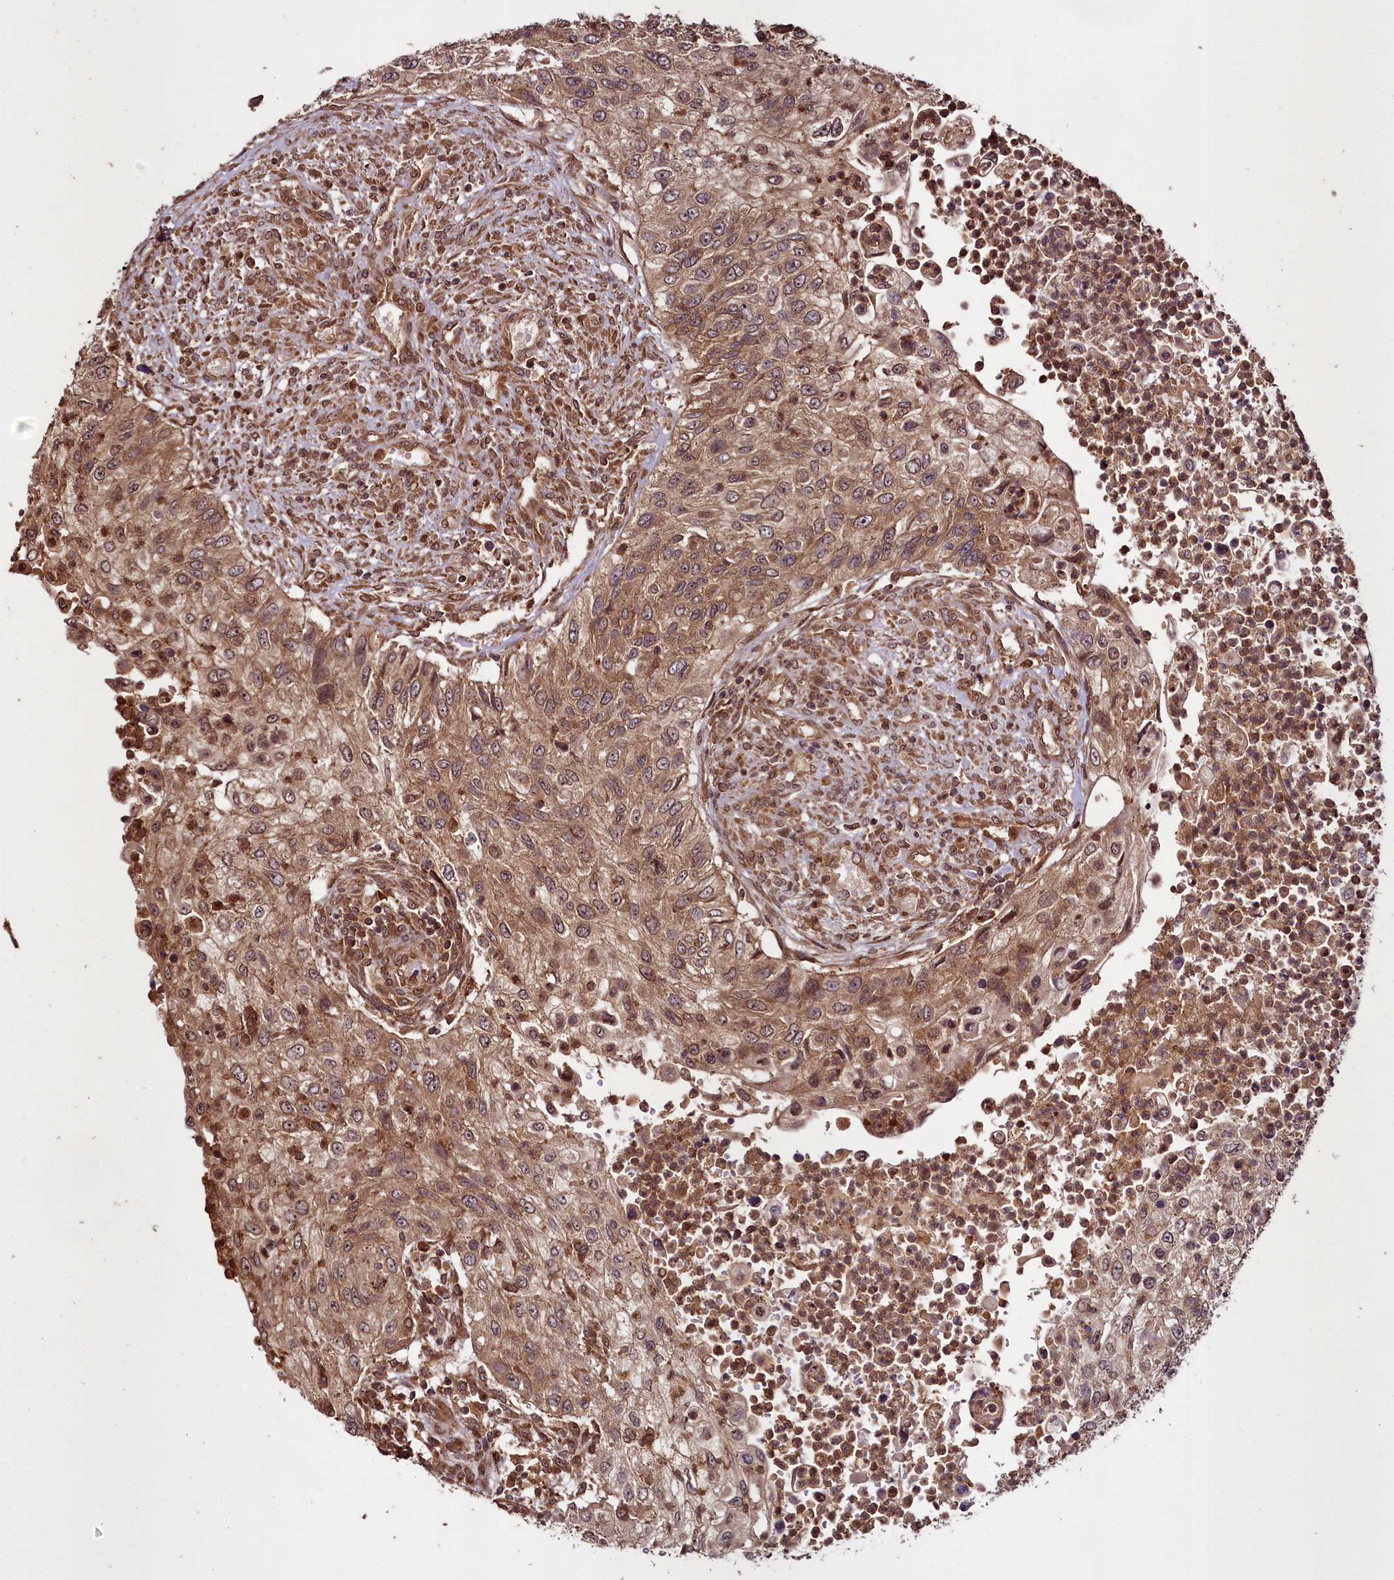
{"staining": {"intensity": "moderate", "quantity": ">75%", "location": "cytoplasmic/membranous"}, "tissue": "urothelial cancer", "cell_type": "Tumor cells", "image_type": "cancer", "snomed": [{"axis": "morphology", "description": "Urothelial carcinoma, High grade"}, {"axis": "topography", "description": "Urinary bladder"}], "caption": "Urothelial carcinoma (high-grade) was stained to show a protein in brown. There is medium levels of moderate cytoplasmic/membranous positivity in about >75% of tumor cells. Immunohistochemistry (ihc) stains the protein in brown and the nuclei are stained blue.", "gene": "DCP1B", "patient": {"sex": "female", "age": 60}}